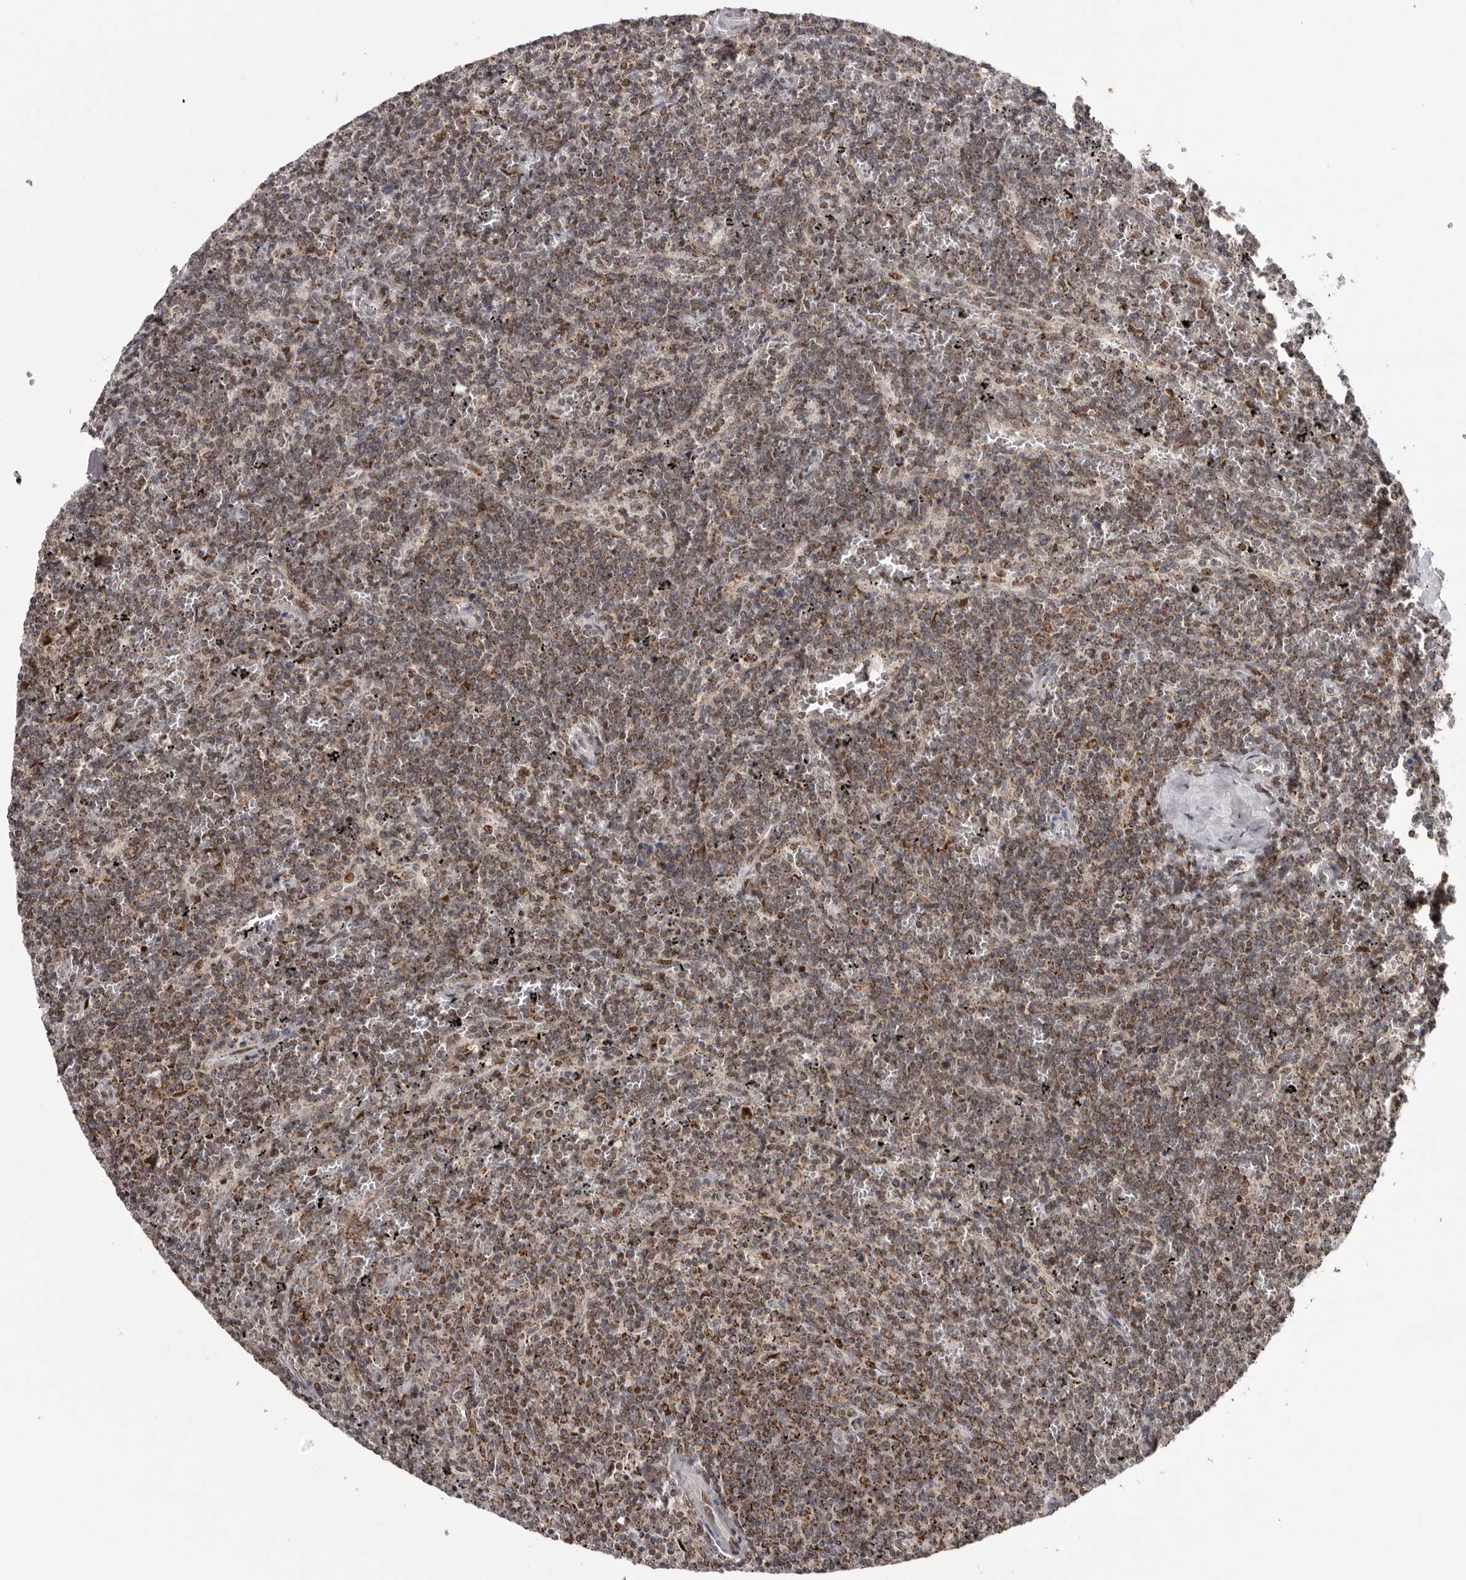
{"staining": {"intensity": "moderate", "quantity": ">75%", "location": "cytoplasmic/membranous"}, "tissue": "lymphoma", "cell_type": "Tumor cells", "image_type": "cancer", "snomed": [{"axis": "morphology", "description": "Malignant lymphoma, non-Hodgkin's type, Low grade"}, {"axis": "topography", "description": "Spleen"}], "caption": "Human malignant lymphoma, non-Hodgkin's type (low-grade) stained with a brown dye demonstrates moderate cytoplasmic/membranous positive staining in approximately >75% of tumor cells.", "gene": "C17orf99", "patient": {"sex": "female", "age": 50}}